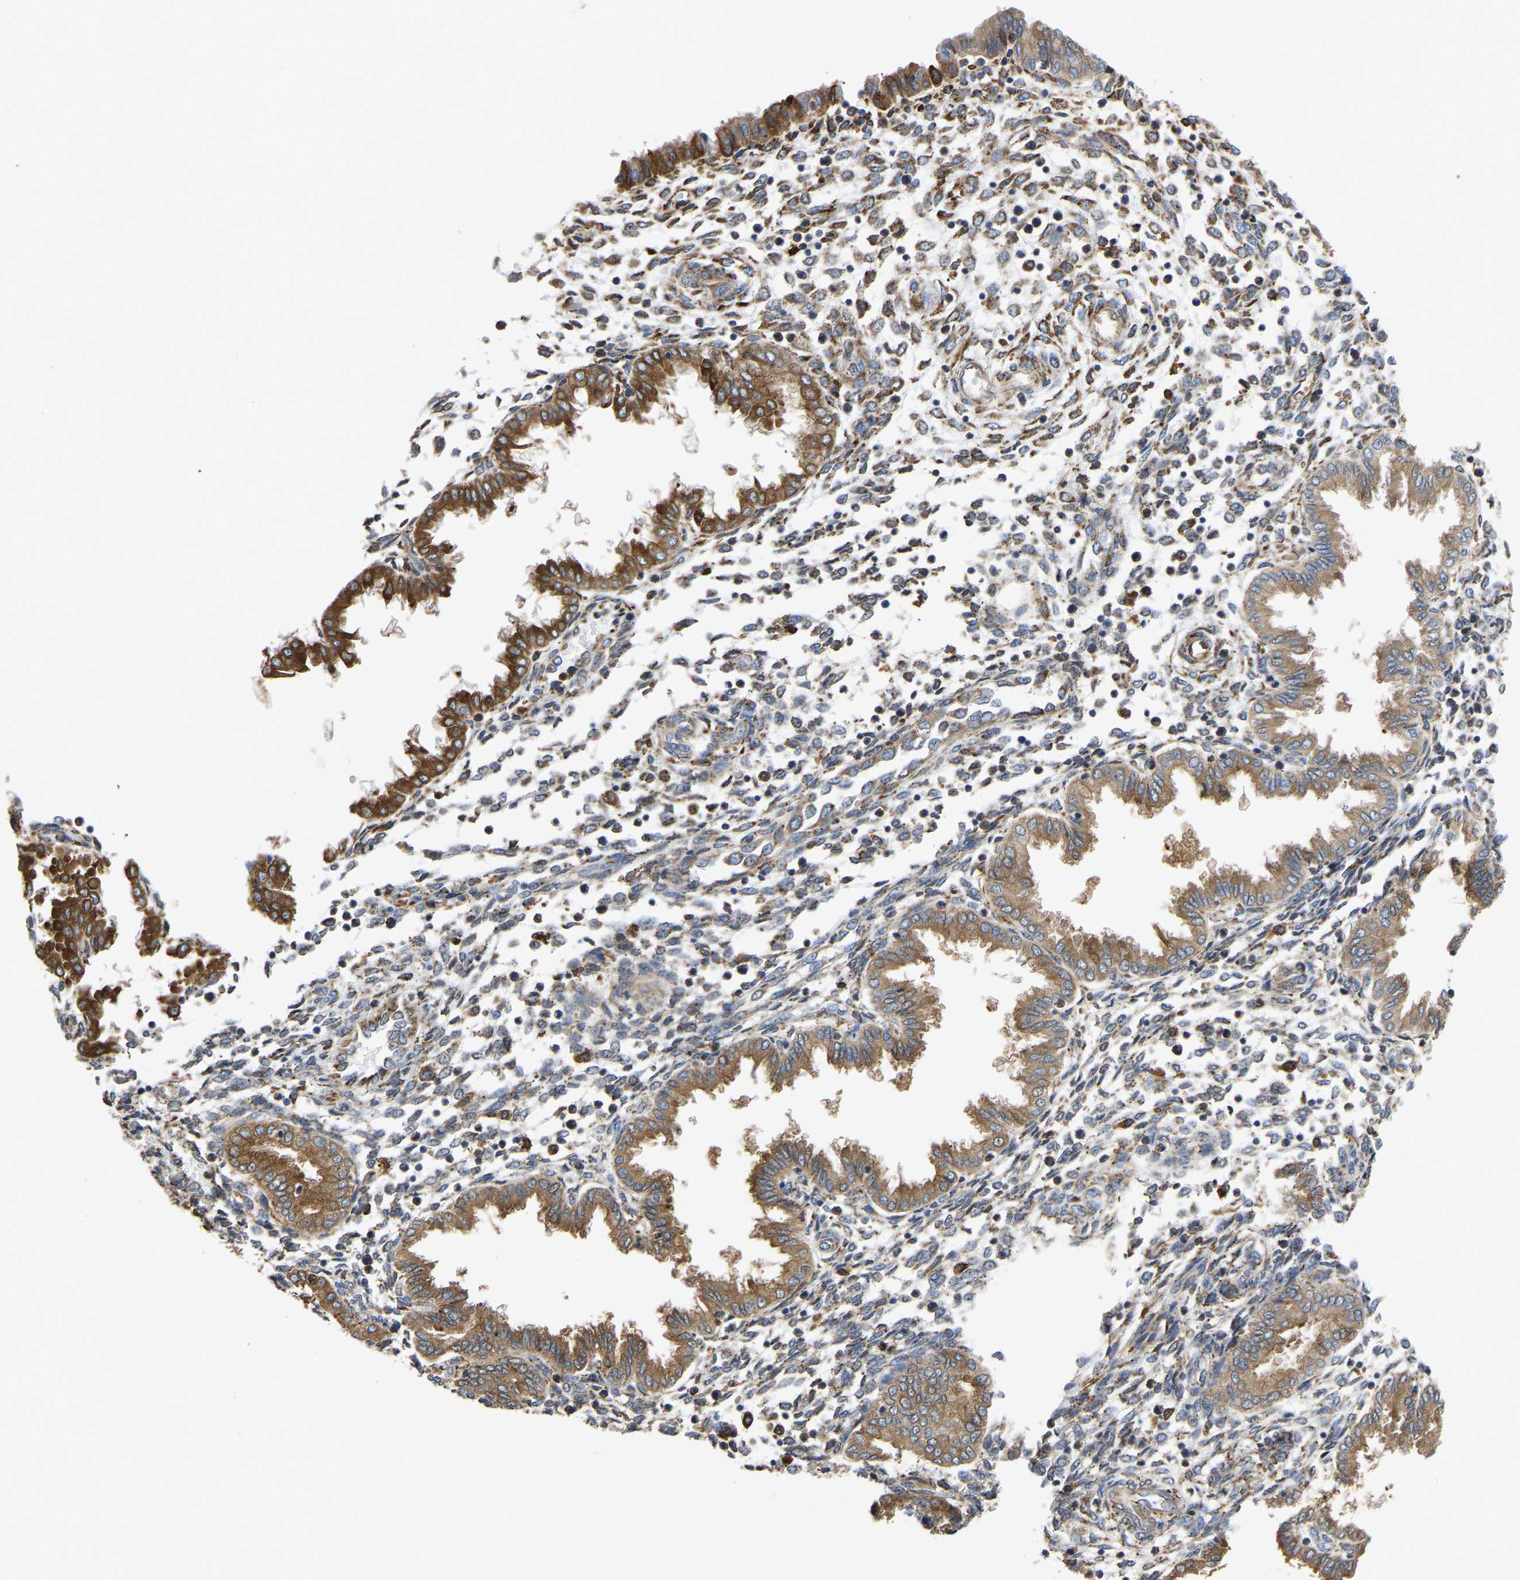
{"staining": {"intensity": "moderate", "quantity": "25%-75%", "location": "cytoplasmic/membranous"}, "tissue": "endometrium", "cell_type": "Cells in endometrial stroma", "image_type": "normal", "snomed": [{"axis": "morphology", "description": "Normal tissue, NOS"}, {"axis": "topography", "description": "Endometrium"}], "caption": "Unremarkable endometrium was stained to show a protein in brown. There is medium levels of moderate cytoplasmic/membranous expression in approximately 25%-75% of cells in endometrial stroma.", "gene": "P4HB", "patient": {"sex": "female", "age": 33}}